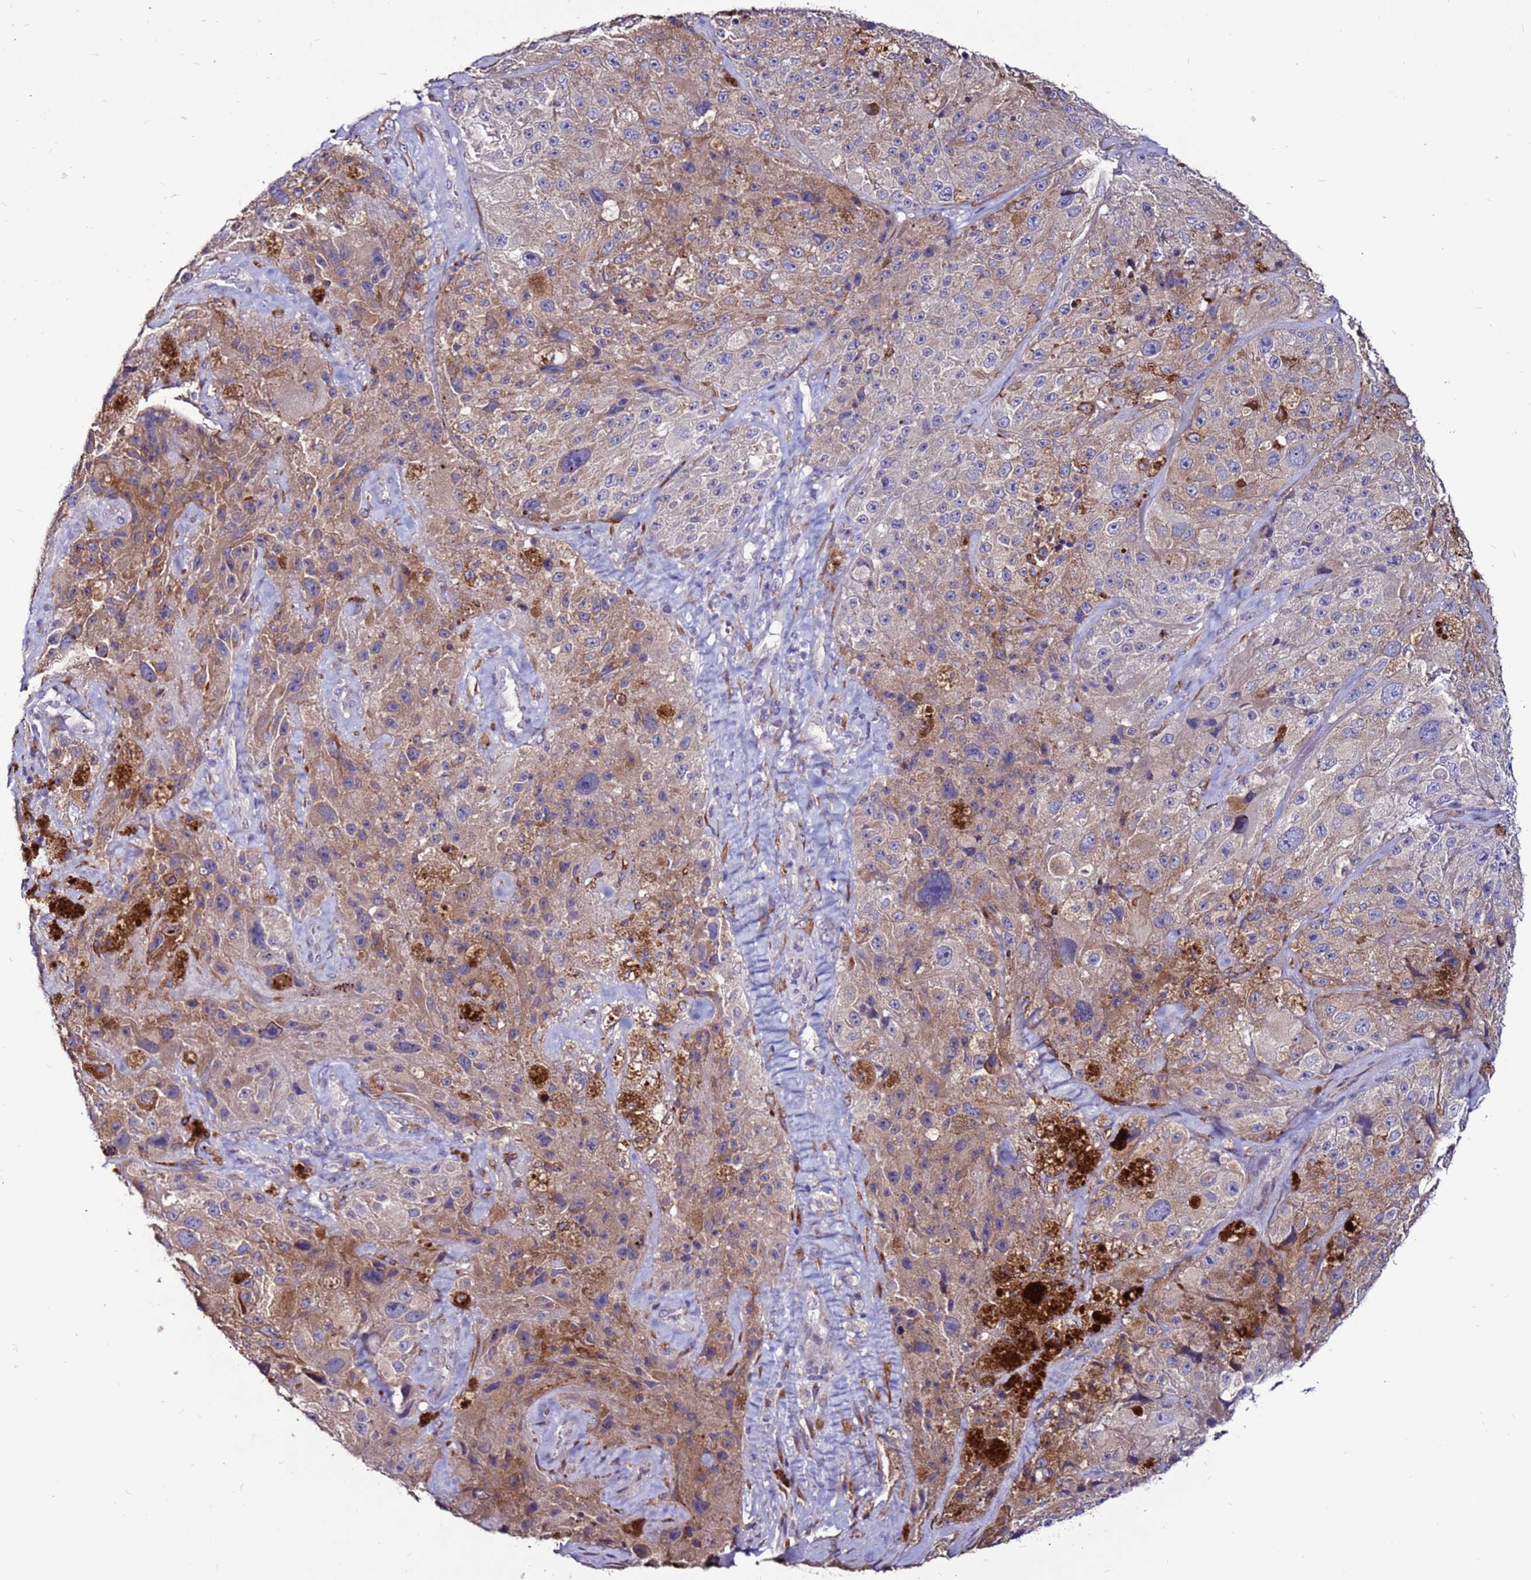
{"staining": {"intensity": "moderate", "quantity": ">75%", "location": "cytoplasmic/membranous"}, "tissue": "melanoma", "cell_type": "Tumor cells", "image_type": "cancer", "snomed": [{"axis": "morphology", "description": "Malignant melanoma, Metastatic site"}, {"axis": "topography", "description": "Lymph node"}], "caption": "Immunohistochemical staining of malignant melanoma (metastatic site) exhibits moderate cytoplasmic/membranous protein expression in about >75% of tumor cells.", "gene": "SLC44A3", "patient": {"sex": "male", "age": 62}}